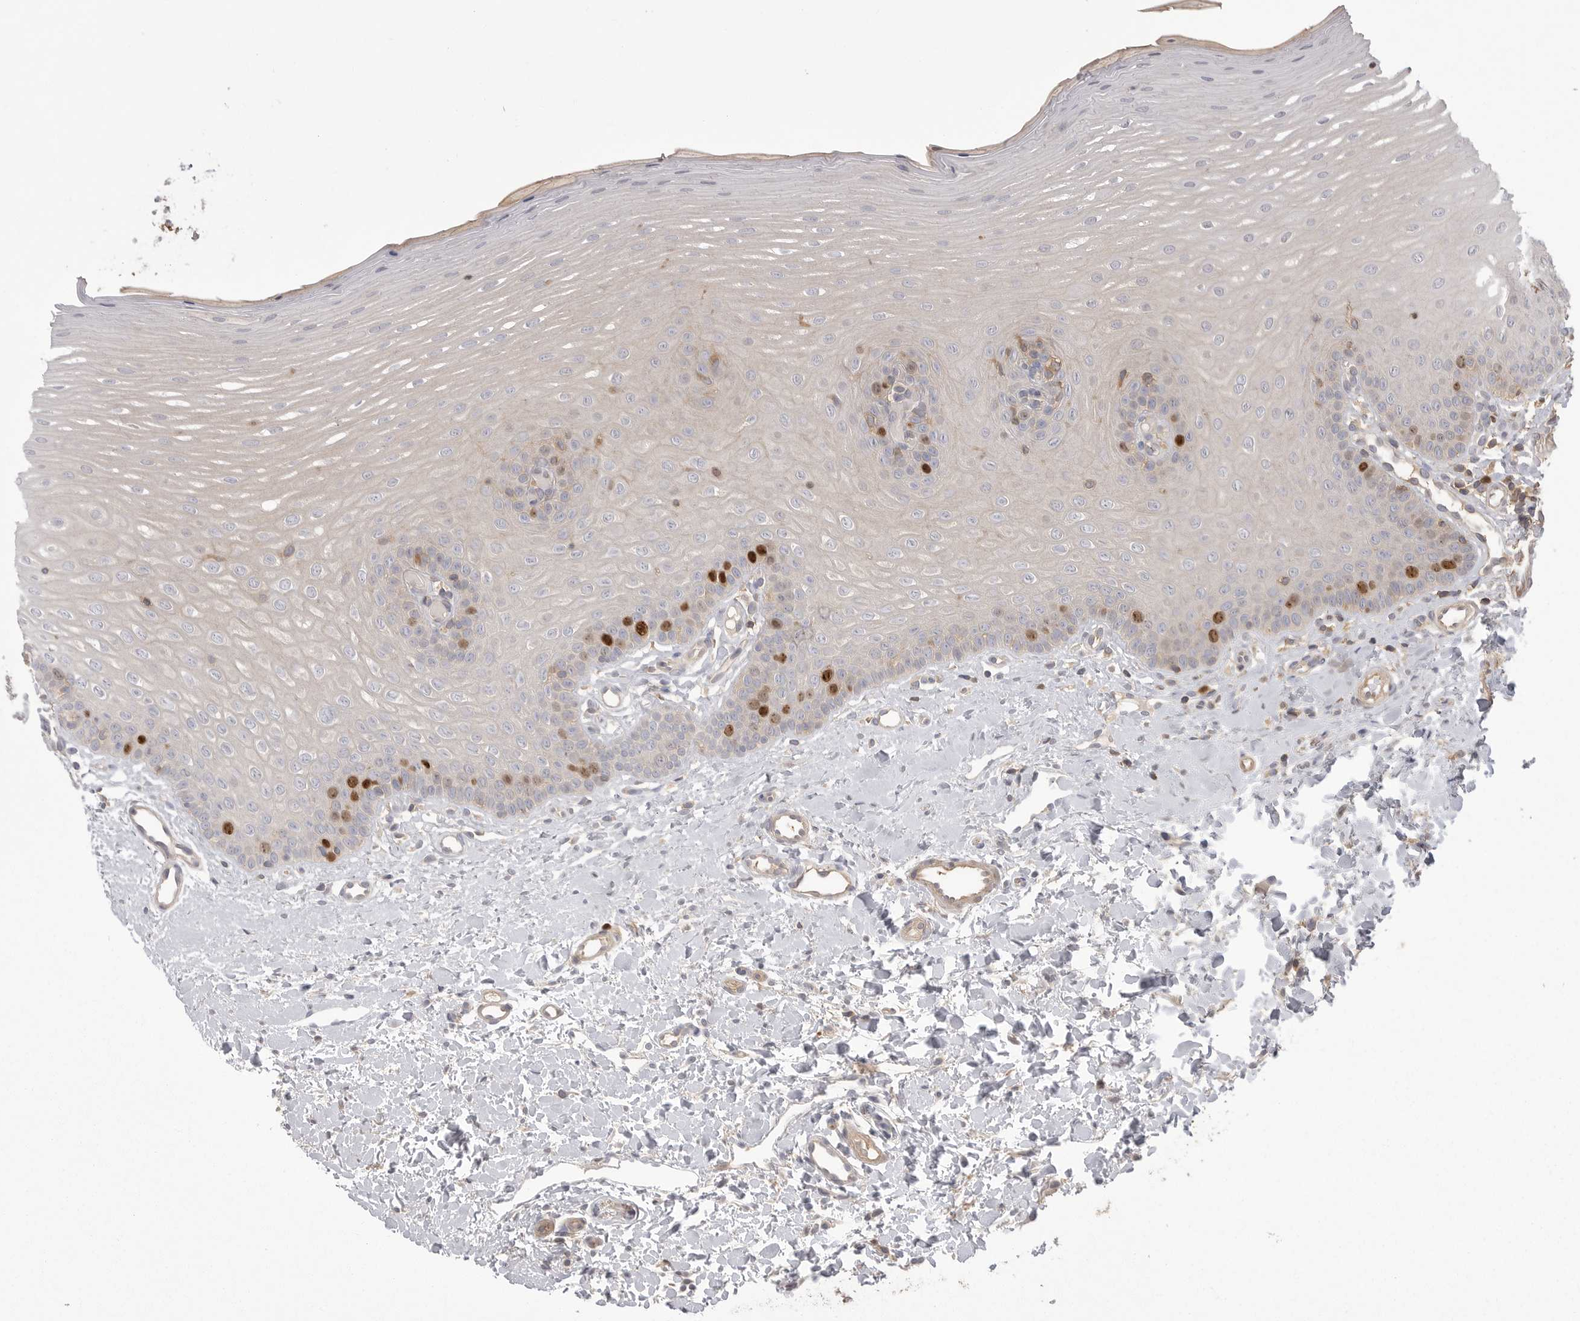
{"staining": {"intensity": "strong", "quantity": "<25%", "location": "nuclear"}, "tissue": "oral mucosa", "cell_type": "Squamous epithelial cells", "image_type": "normal", "snomed": [{"axis": "morphology", "description": "Normal tissue, NOS"}, {"axis": "topography", "description": "Oral tissue"}], "caption": "A high-resolution image shows IHC staining of benign oral mucosa, which displays strong nuclear staining in about <25% of squamous epithelial cells. Nuclei are stained in blue.", "gene": "TOP2A", "patient": {"sex": "female", "age": 39}}